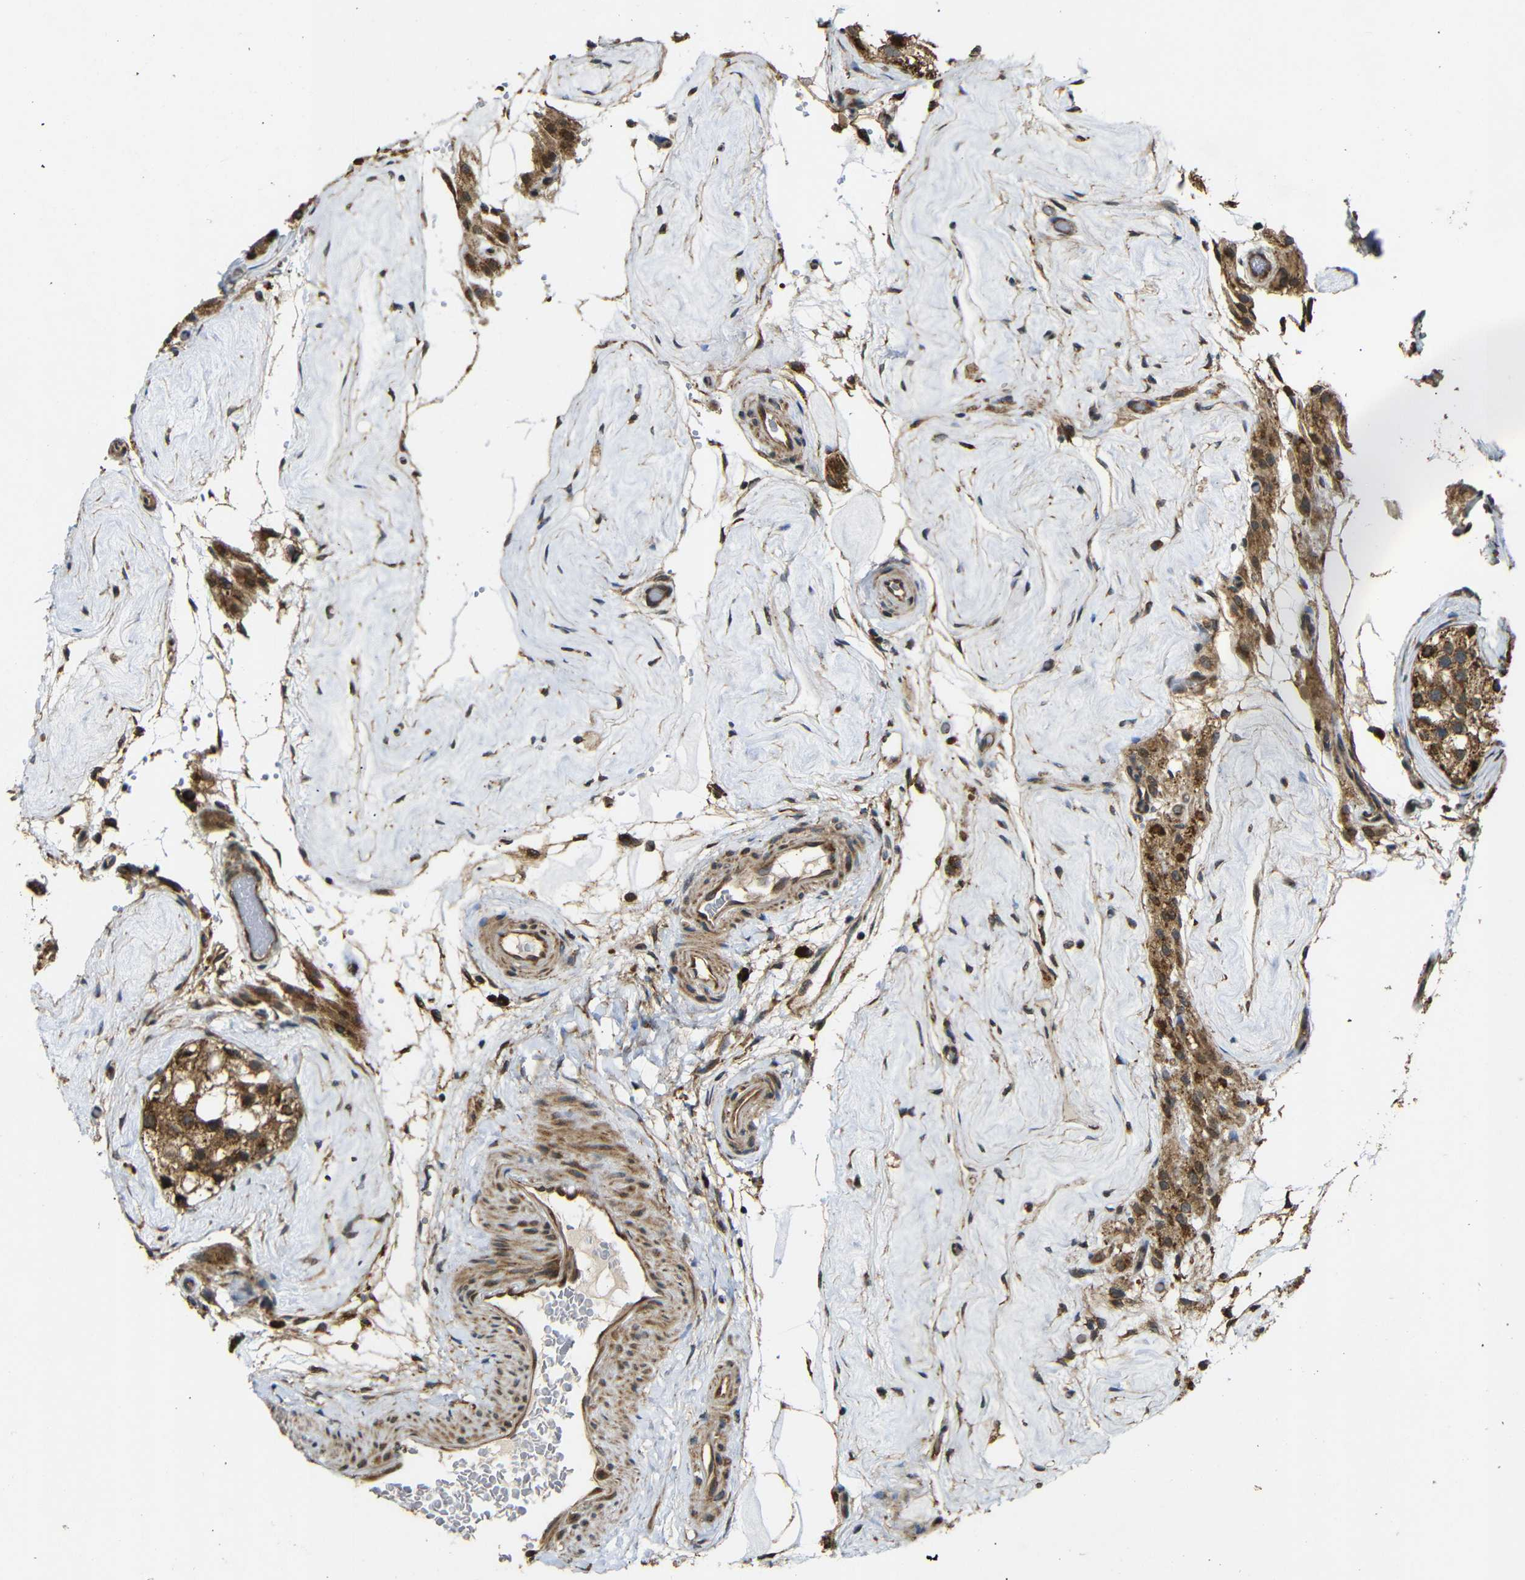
{"staining": {"intensity": "strong", "quantity": ">75%", "location": "cytoplasmic/membranous"}, "tissue": "testis", "cell_type": "Cells in seminiferous ducts", "image_type": "normal", "snomed": [{"axis": "morphology", "description": "Normal tissue, NOS"}, {"axis": "morphology", "description": "Seminoma, NOS"}, {"axis": "topography", "description": "Testis"}], "caption": "Testis stained with IHC reveals strong cytoplasmic/membranous positivity in approximately >75% of cells in seminiferous ducts. (Brightfield microscopy of DAB IHC at high magnification).", "gene": "KANK4", "patient": {"sex": "male", "age": 71}}